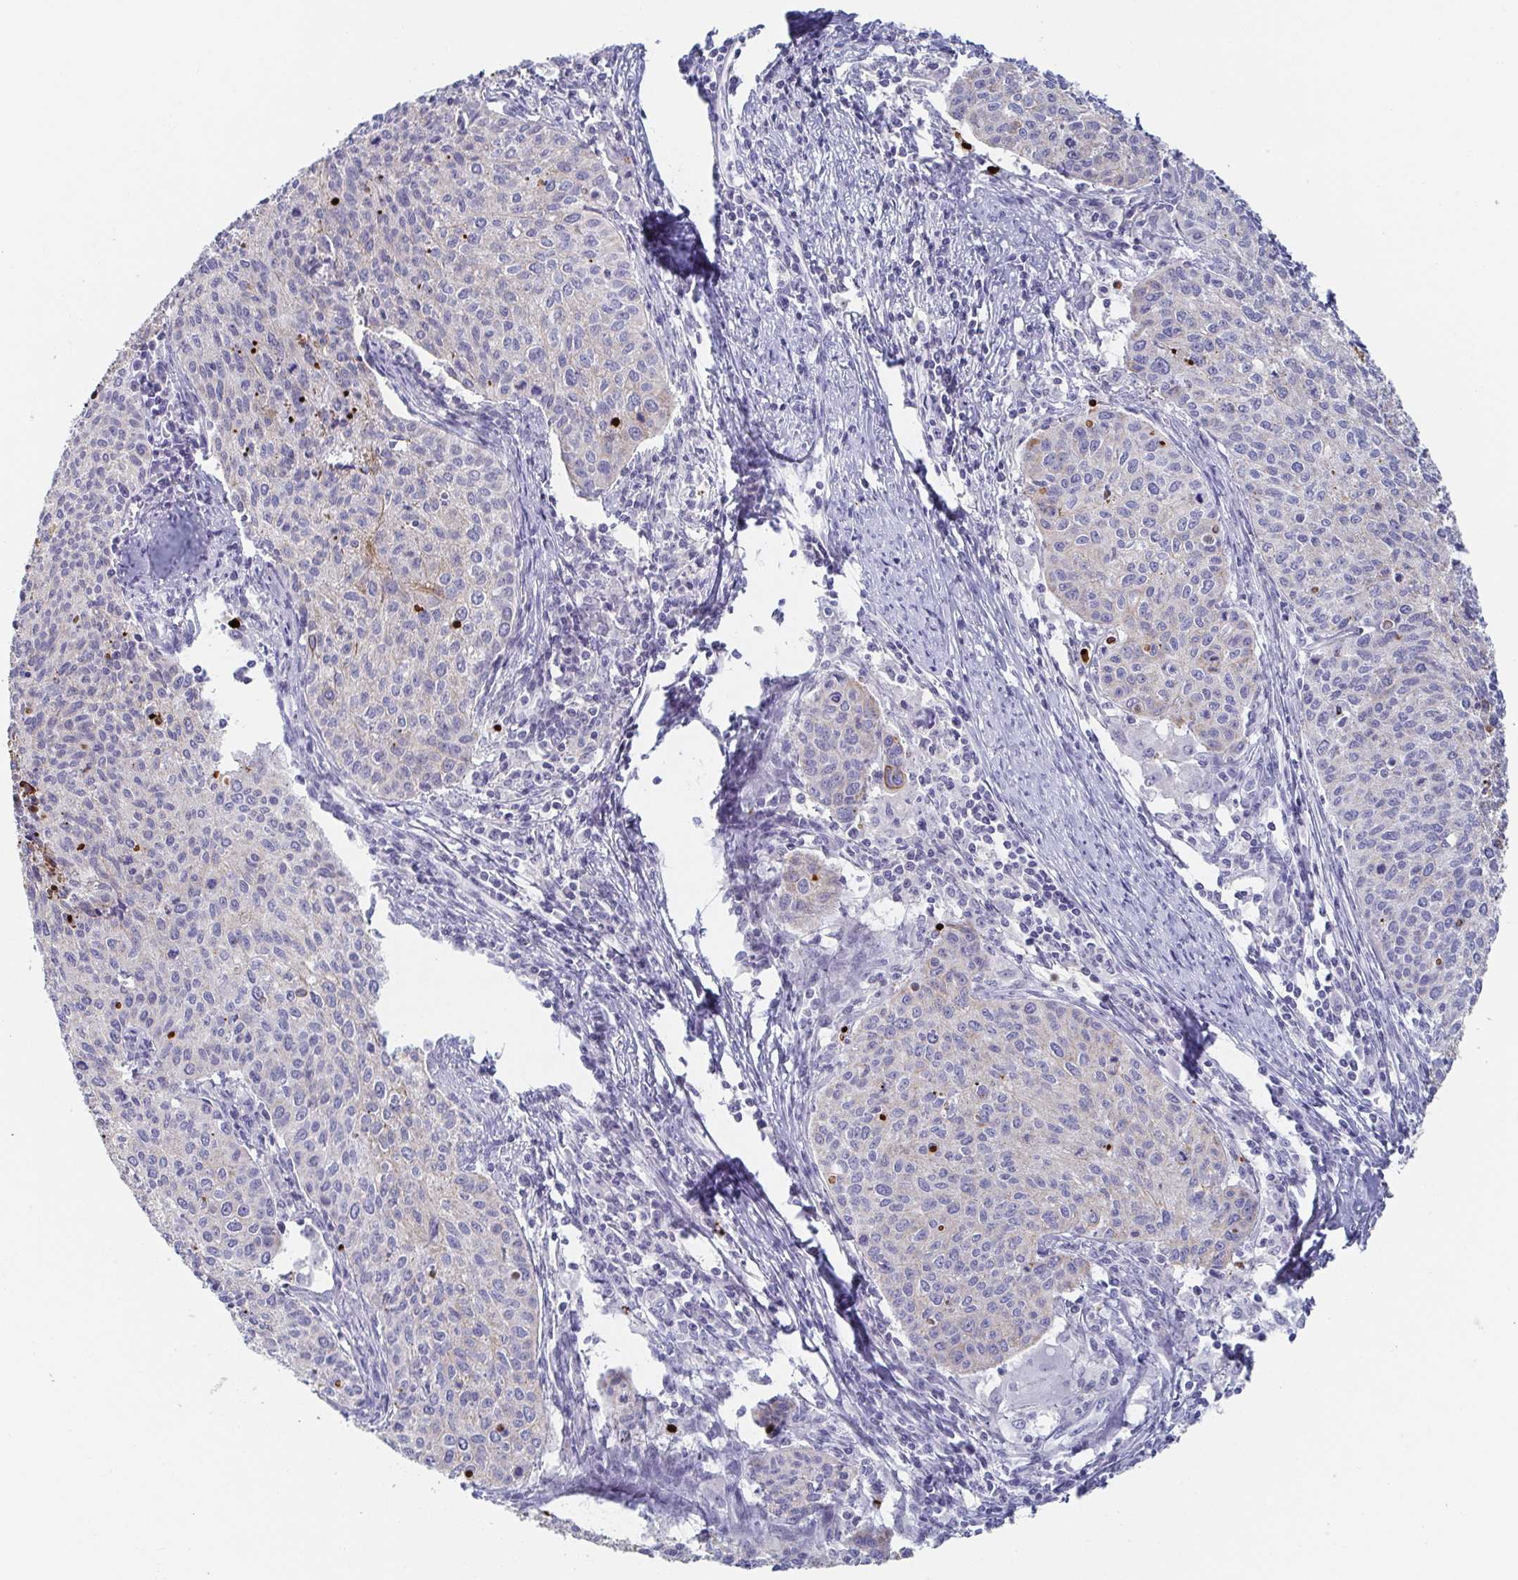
{"staining": {"intensity": "weak", "quantity": "<25%", "location": "cytoplasmic/membranous"}, "tissue": "cervical cancer", "cell_type": "Tumor cells", "image_type": "cancer", "snomed": [{"axis": "morphology", "description": "Squamous cell carcinoma, NOS"}, {"axis": "topography", "description": "Cervix"}], "caption": "An immunohistochemistry micrograph of cervical cancer (squamous cell carcinoma) is shown. There is no staining in tumor cells of cervical cancer (squamous cell carcinoma).", "gene": "RHOV", "patient": {"sex": "female", "age": 38}}